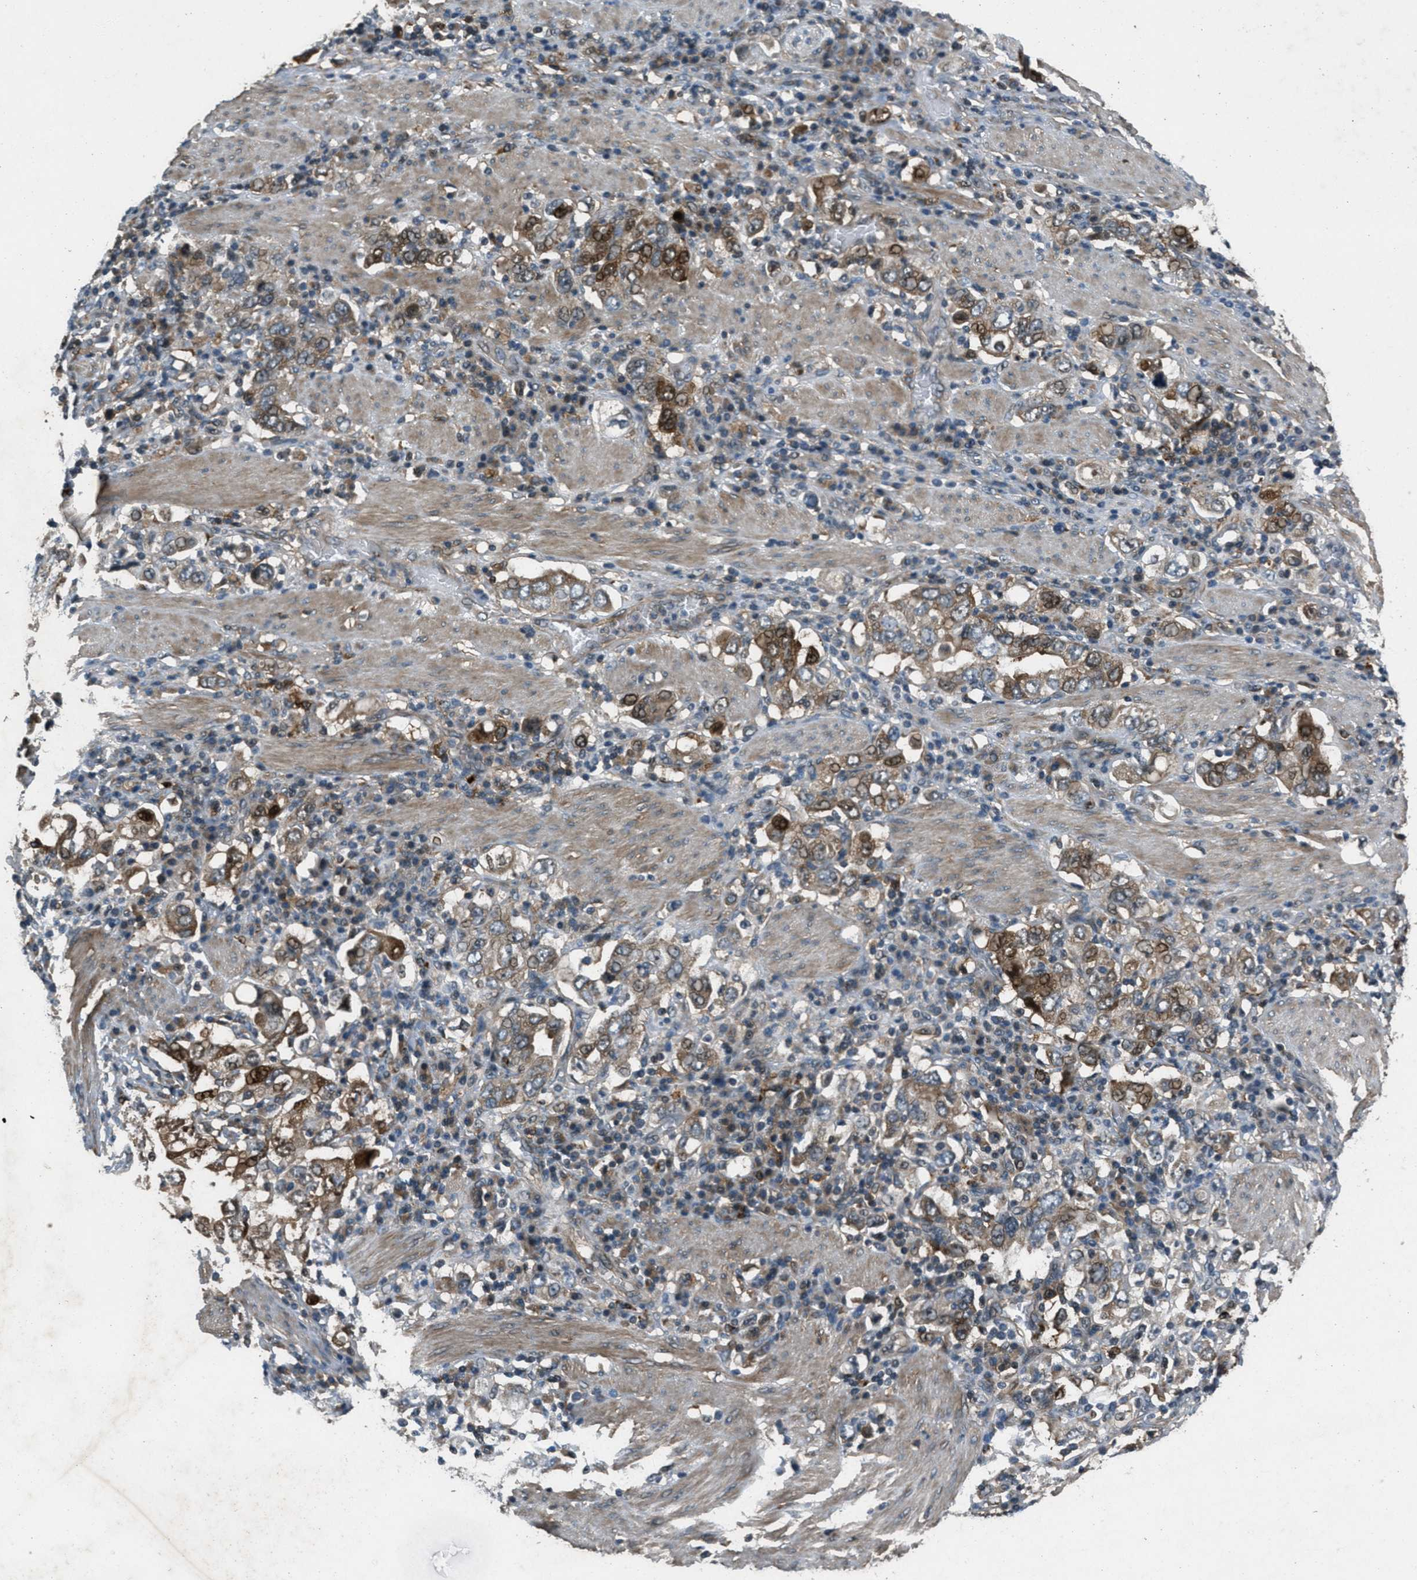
{"staining": {"intensity": "moderate", "quantity": ">75%", "location": "cytoplasmic/membranous"}, "tissue": "stomach cancer", "cell_type": "Tumor cells", "image_type": "cancer", "snomed": [{"axis": "morphology", "description": "Adenocarcinoma, NOS"}, {"axis": "topography", "description": "Stomach, upper"}], "caption": "There is medium levels of moderate cytoplasmic/membranous positivity in tumor cells of stomach adenocarcinoma, as demonstrated by immunohistochemical staining (brown color).", "gene": "EPSTI1", "patient": {"sex": "male", "age": 62}}